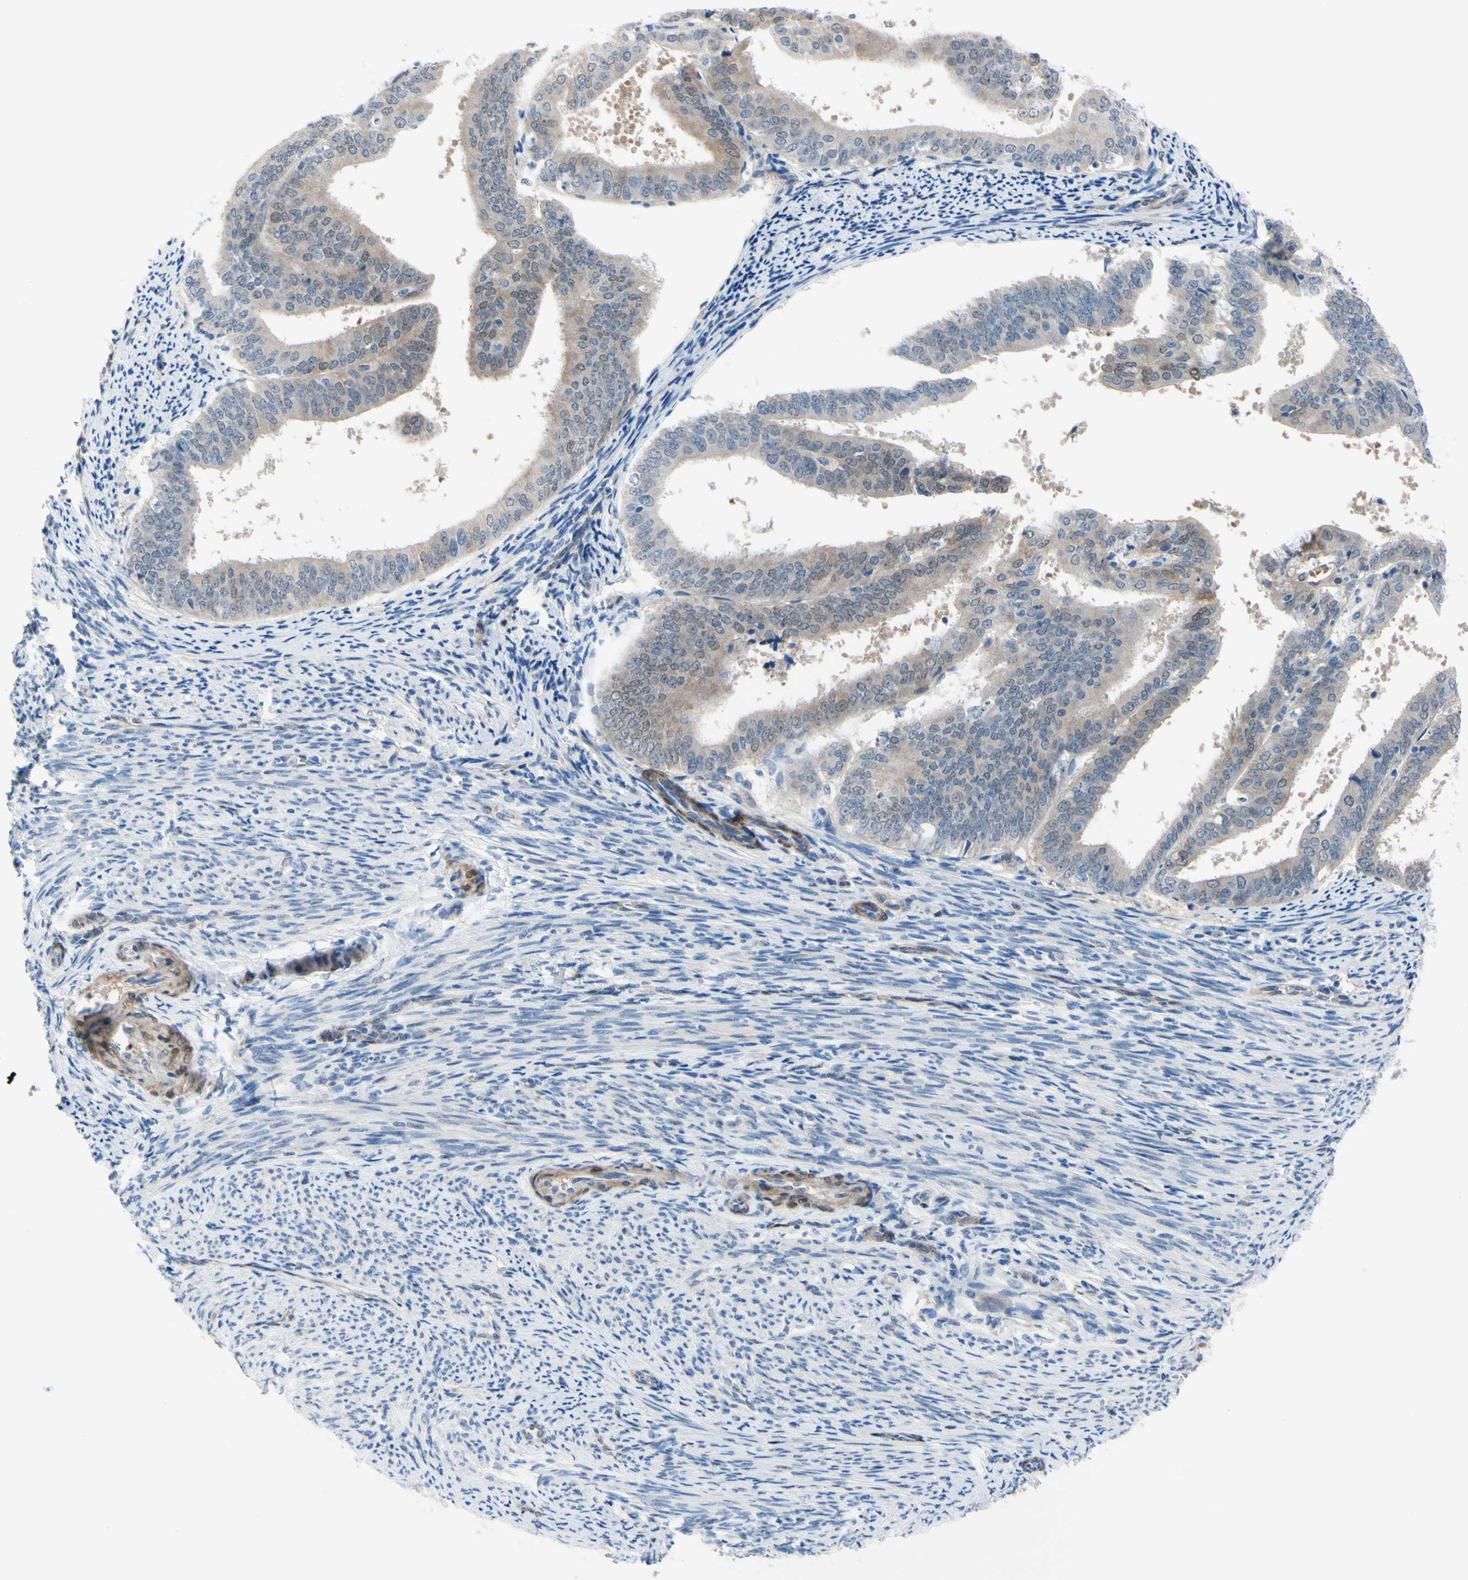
{"staining": {"intensity": "weak", "quantity": "25%-75%", "location": "cytoplasmic/membranous"}, "tissue": "endometrial cancer", "cell_type": "Tumor cells", "image_type": "cancer", "snomed": [{"axis": "morphology", "description": "Adenocarcinoma, NOS"}, {"axis": "topography", "description": "Endometrium"}], "caption": "This image exhibits immunohistochemistry (IHC) staining of human endometrial adenocarcinoma, with low weak cytoplasmic/membranous staining in approximately 25%-75% of tumor cells.", "gene": "NOL3", "patient": {"sex": "female", "age": 63}}